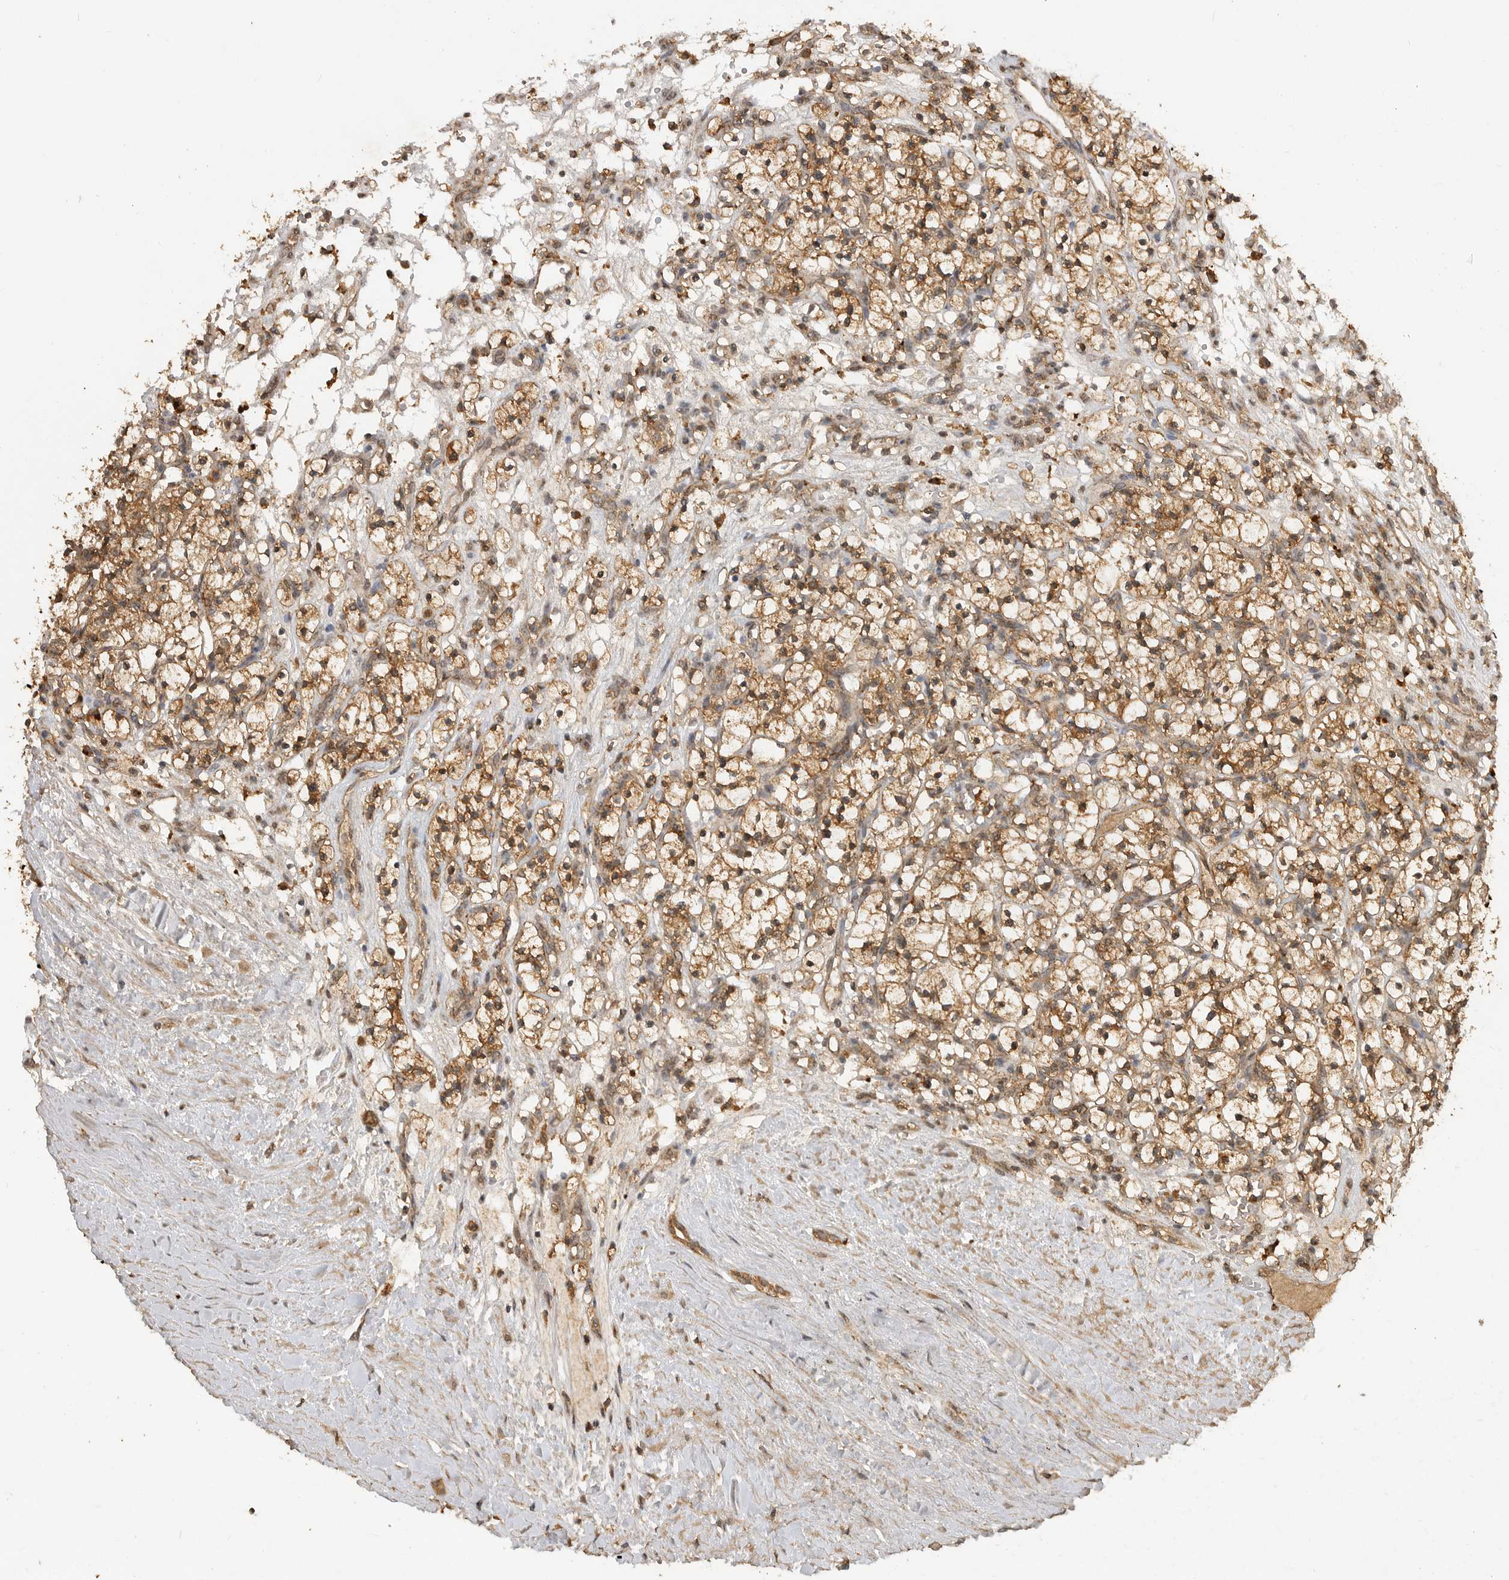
{"staining": {"intensity": "moderate", "quantity": ">75%", "location": "cytoplasmic/membranous"}, "tissue": "renal cancer", "cell_type": "Tumor cells", "image_type": "cancer", "snomed": [{"axis": "morphology", "description": "Adenocarcinoma, NOS"}, {"axis": "topography", "description": "Kidney"}], "caption": "Tumor cells show medium levels of moderate cytoplasmic/membranous expression in approximately >75% of cells in human adenocarcinoma (renal).", "gene": "ICOSLG", "patient": {"sex": "female", "age": 57}}